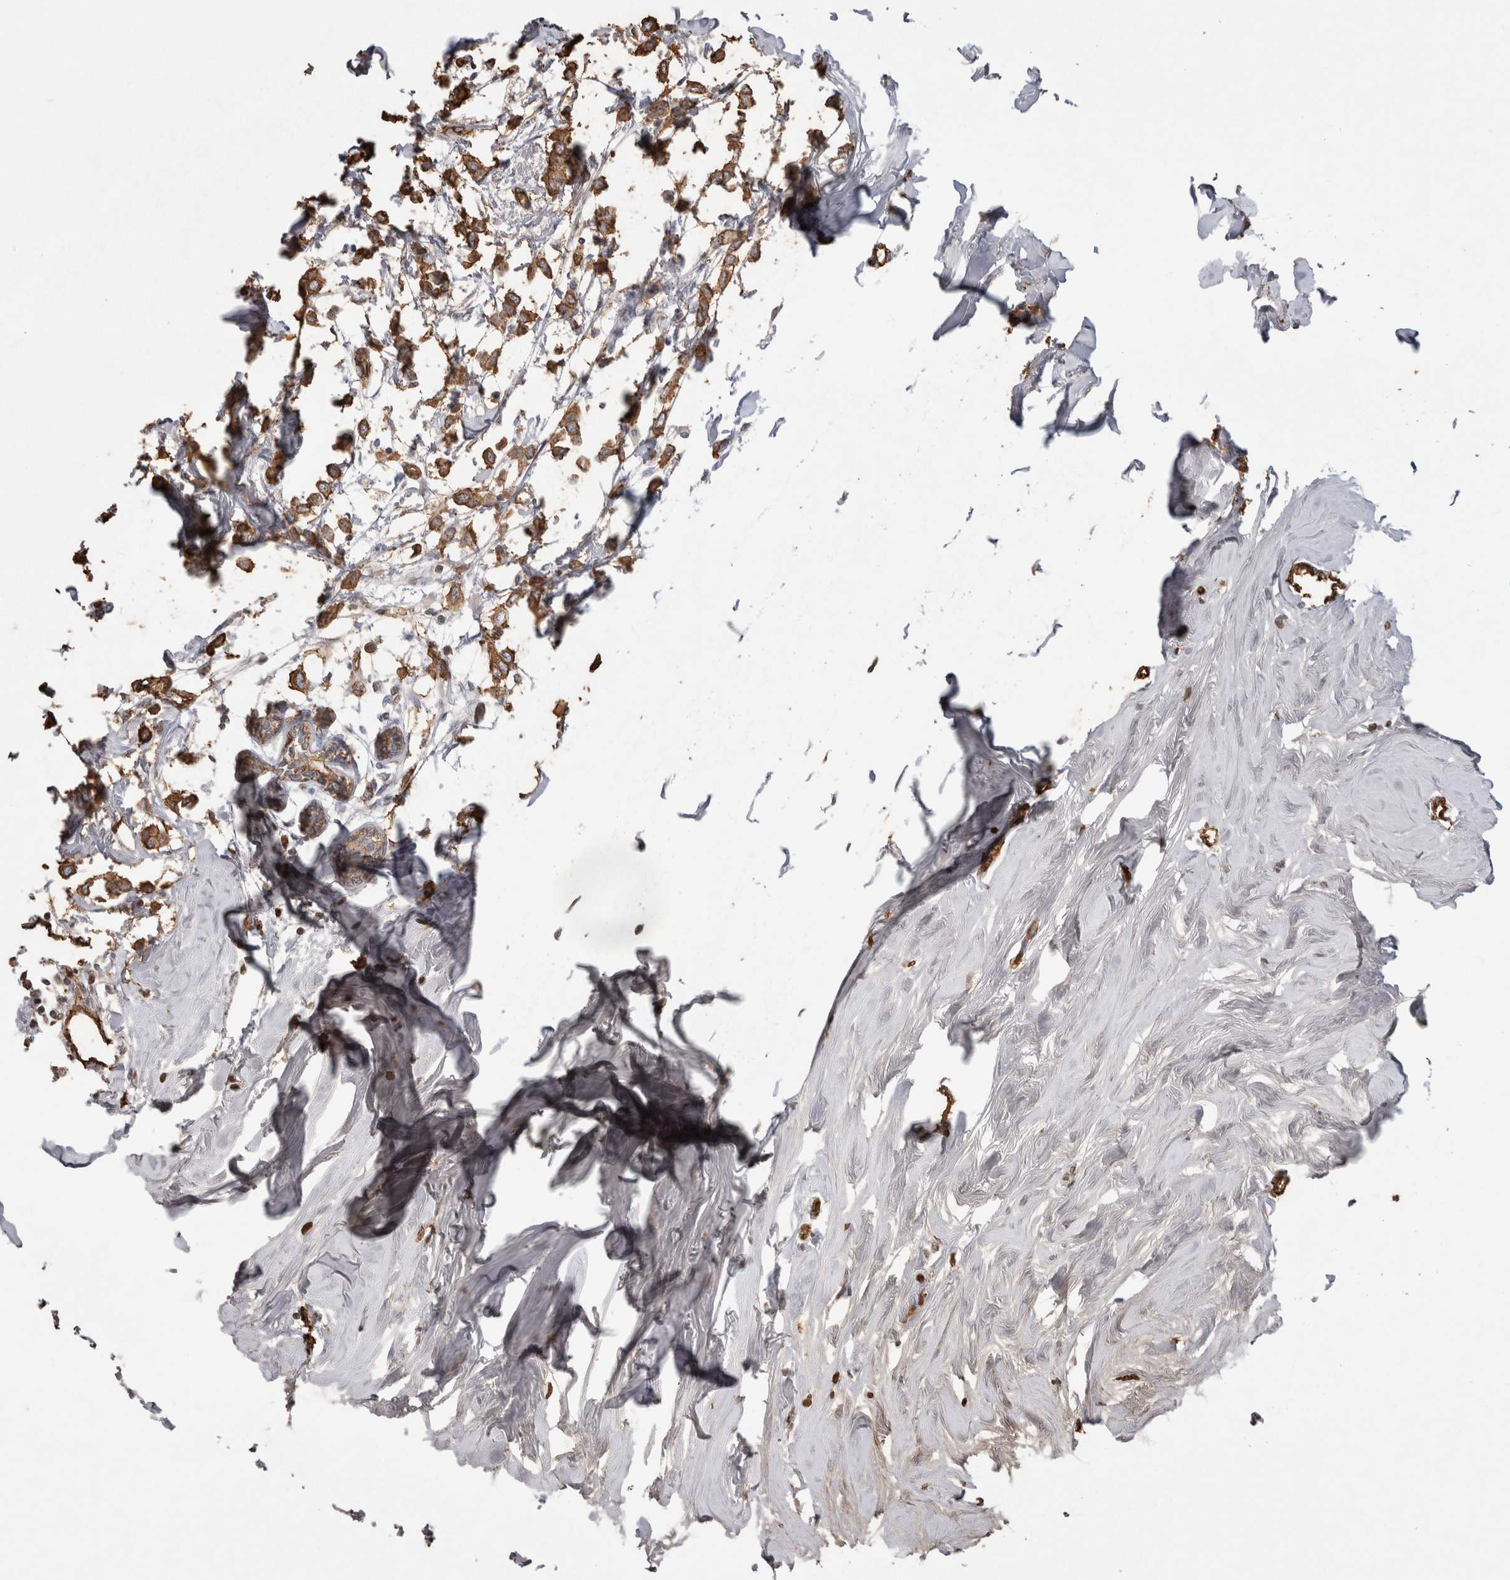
{"staining": {"intensity": "moderate", "quantity": ">75%", "location": "cytoplasmic/membranous"}, "tissue": "breast cancer", "cell_type": "Tumor cells", "image_type": "cancer", "snomed": [{"axis": "morphology", "description": "Lobular carcinoma"}, {"axis": "topography", "description": "Breast"}], "caption": "Moderate cytoplasmic/membranous positivity for a protein is present in about >75% of tumor cells of breast lobular carcinoma using immunohistochemistry (IHC).", "gene": "IL17RC", "patient": {"sex": "female", "age": 51}}